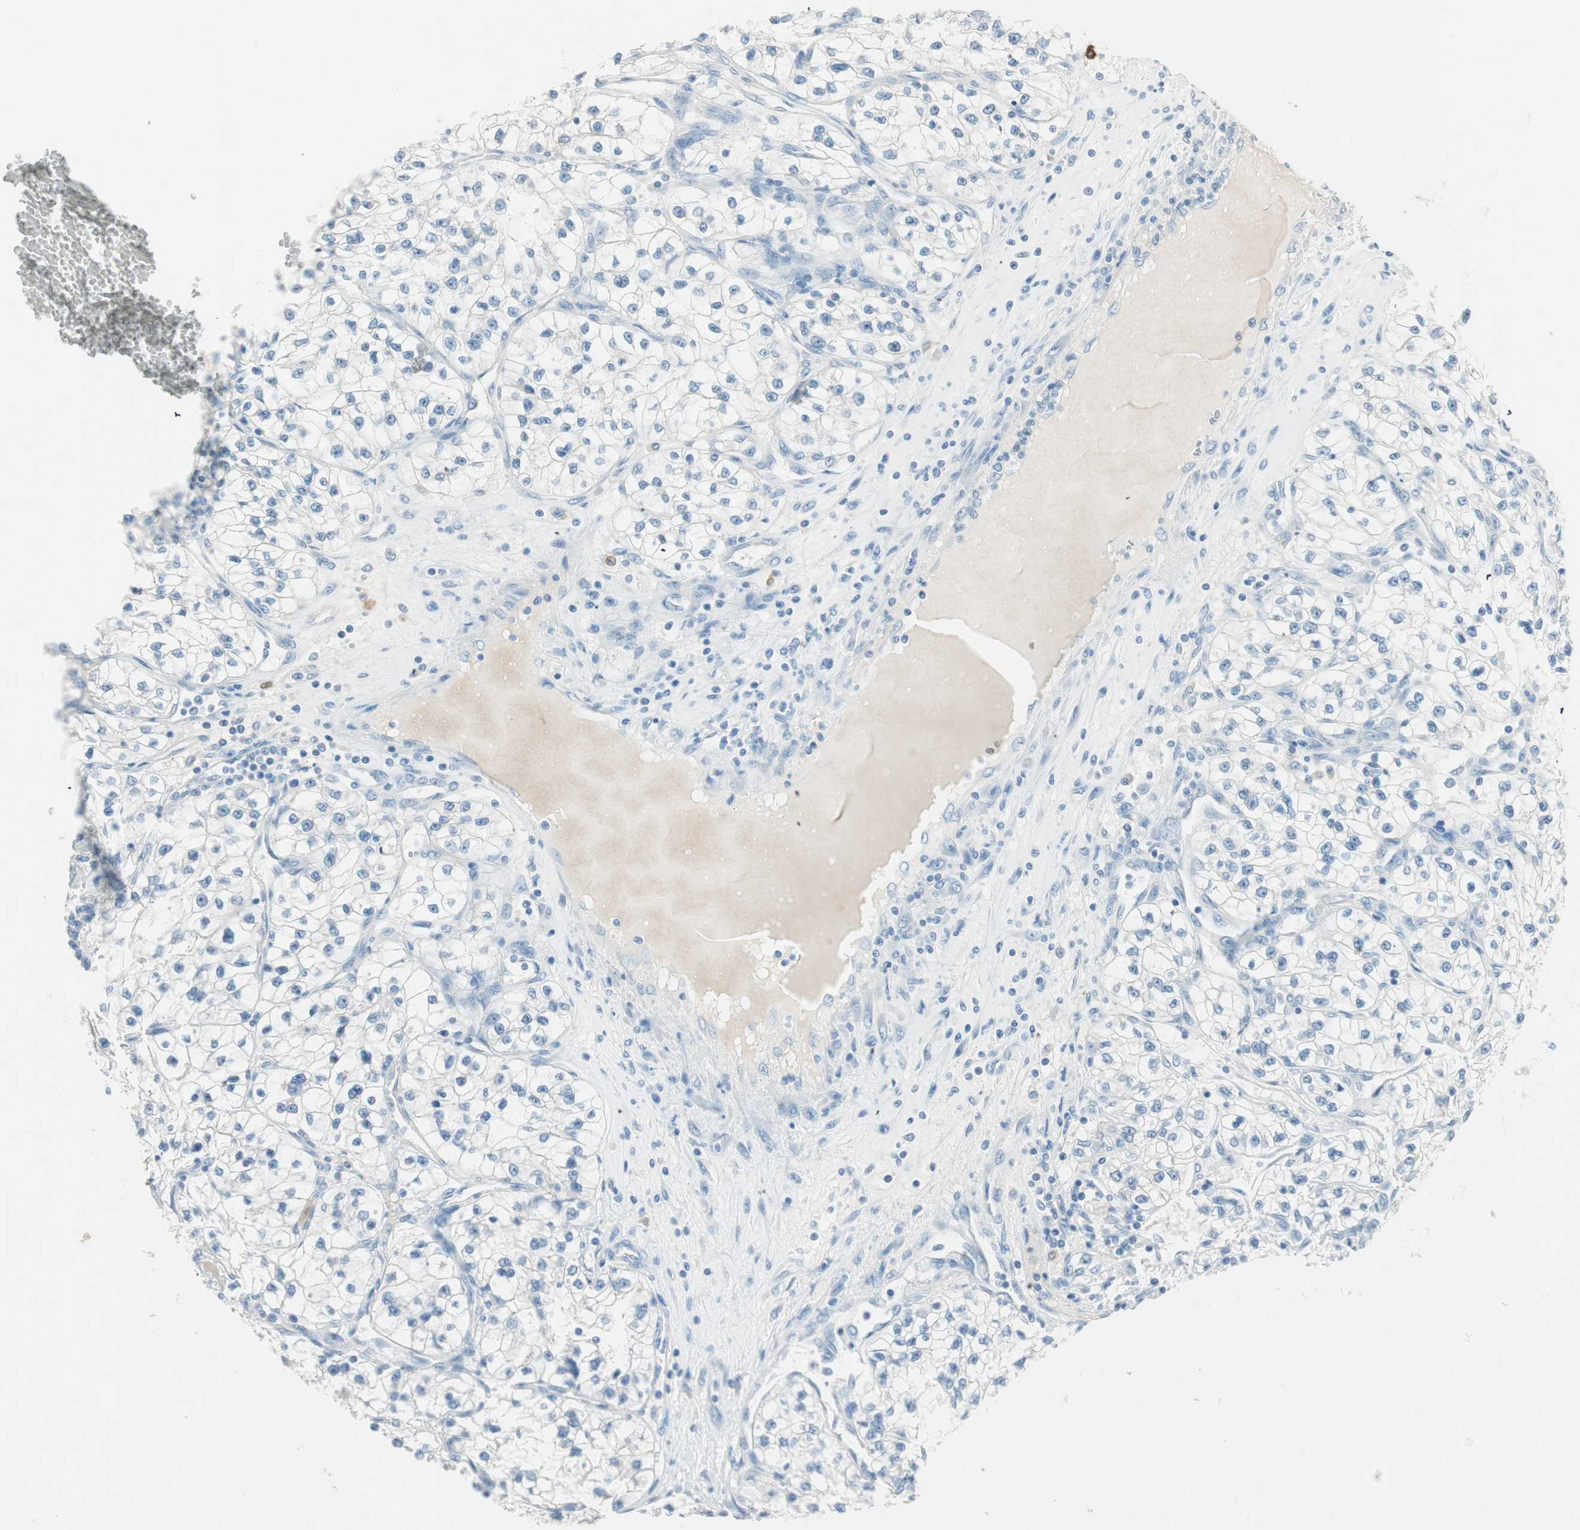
{"staining": {"intensity": "negative", "quantity": "none", "location": "none"}, "tissue": "renal cancer", "cell_type": "Tumor cells", "image_type": "cancer", "snomed": [{"axis": "morphology", "description": "Adenocarcinoma, NOS"}, {"axis": "topography", "description": "Kidney"}], "caption": "Renal cancer stained for a protein using IHC exhibits no expression tumor cells.", "gene": "HPGD", "patient": {"sex": "female", "age": 57}}